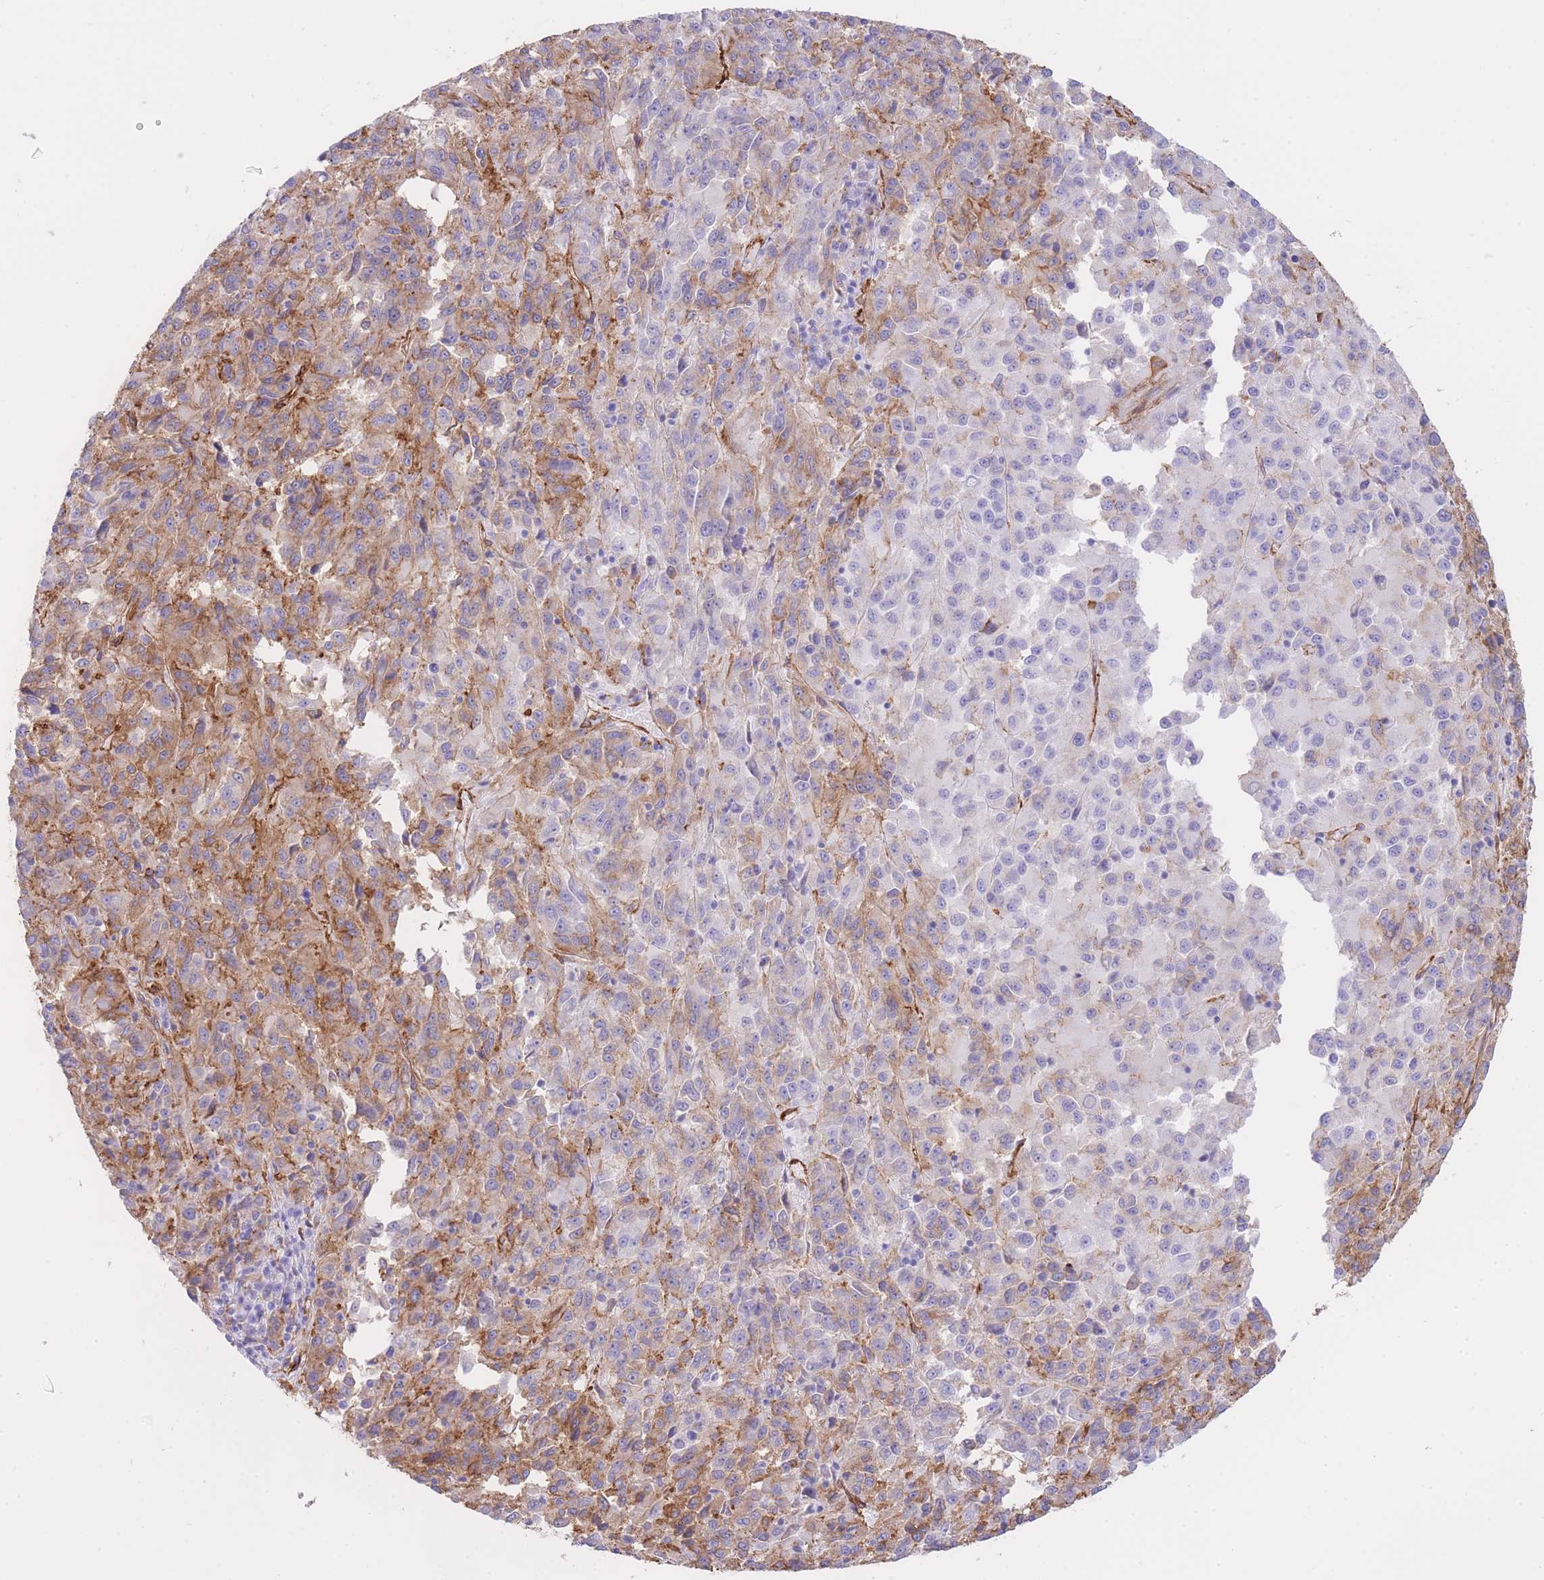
{"staining": {"intensity": "moderate", "quantity": "25%-75%", "location": "cytoplasmic/membranous"}, "tissue": "melanoma", "cell_type": "Tumor cells", "image_type": "cancer", "snomed": [{"axis": "morphology", "description": "Malignant melanoma, Metastatic site"}, {"axis": "topography", "description": "Lung"}], "caption": "Human melanoma stained with a brown dye exhibits moderate cytoplasmic/membranous positive expression in approximately 25%-75% of tumor cells.", "gene": "CAVIN1", "patient": {"sex": "male", "age": 64}}